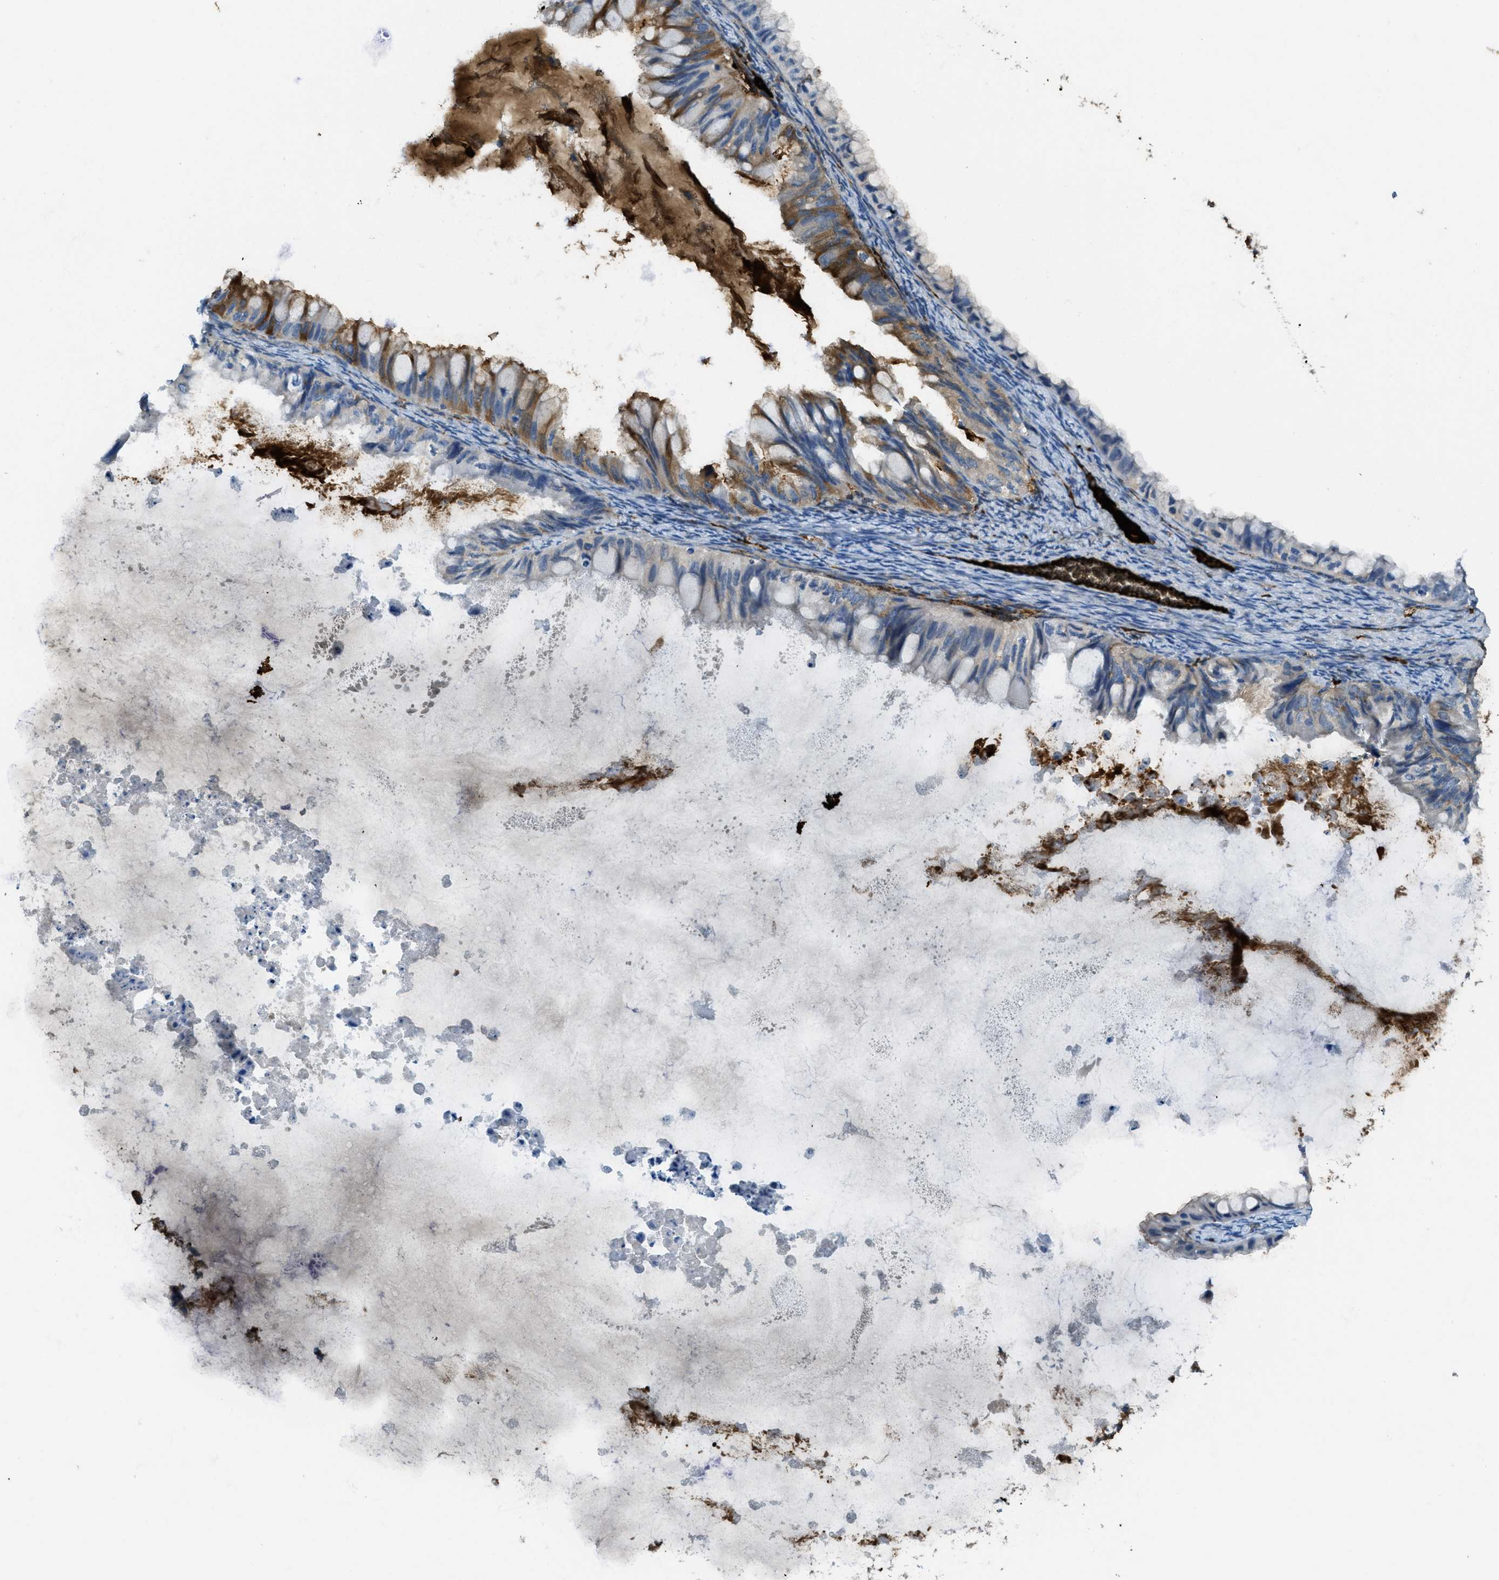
{"staining": {"intensity": "weak", "quantity": "<25%", "location": "cytoplasmic/membranous"}, "tissue": "ovarian cancer", "cell_type": "Tumor cells", "image_type": "cancer", "snomed": [{"axis": "morphology", "description": "Cystadenocarcinoma, mucinous, NOS"}, {"axis": "topography", "description": "Ovary"}], "caption": "High power microscopy photomicrograph of an immunohistochemistry (IHC) image of ovarian cancer, revealing no significant staining in tumor cells.", "gene": "TRIM59", "patient": {"sex": "female", "age": 80}}